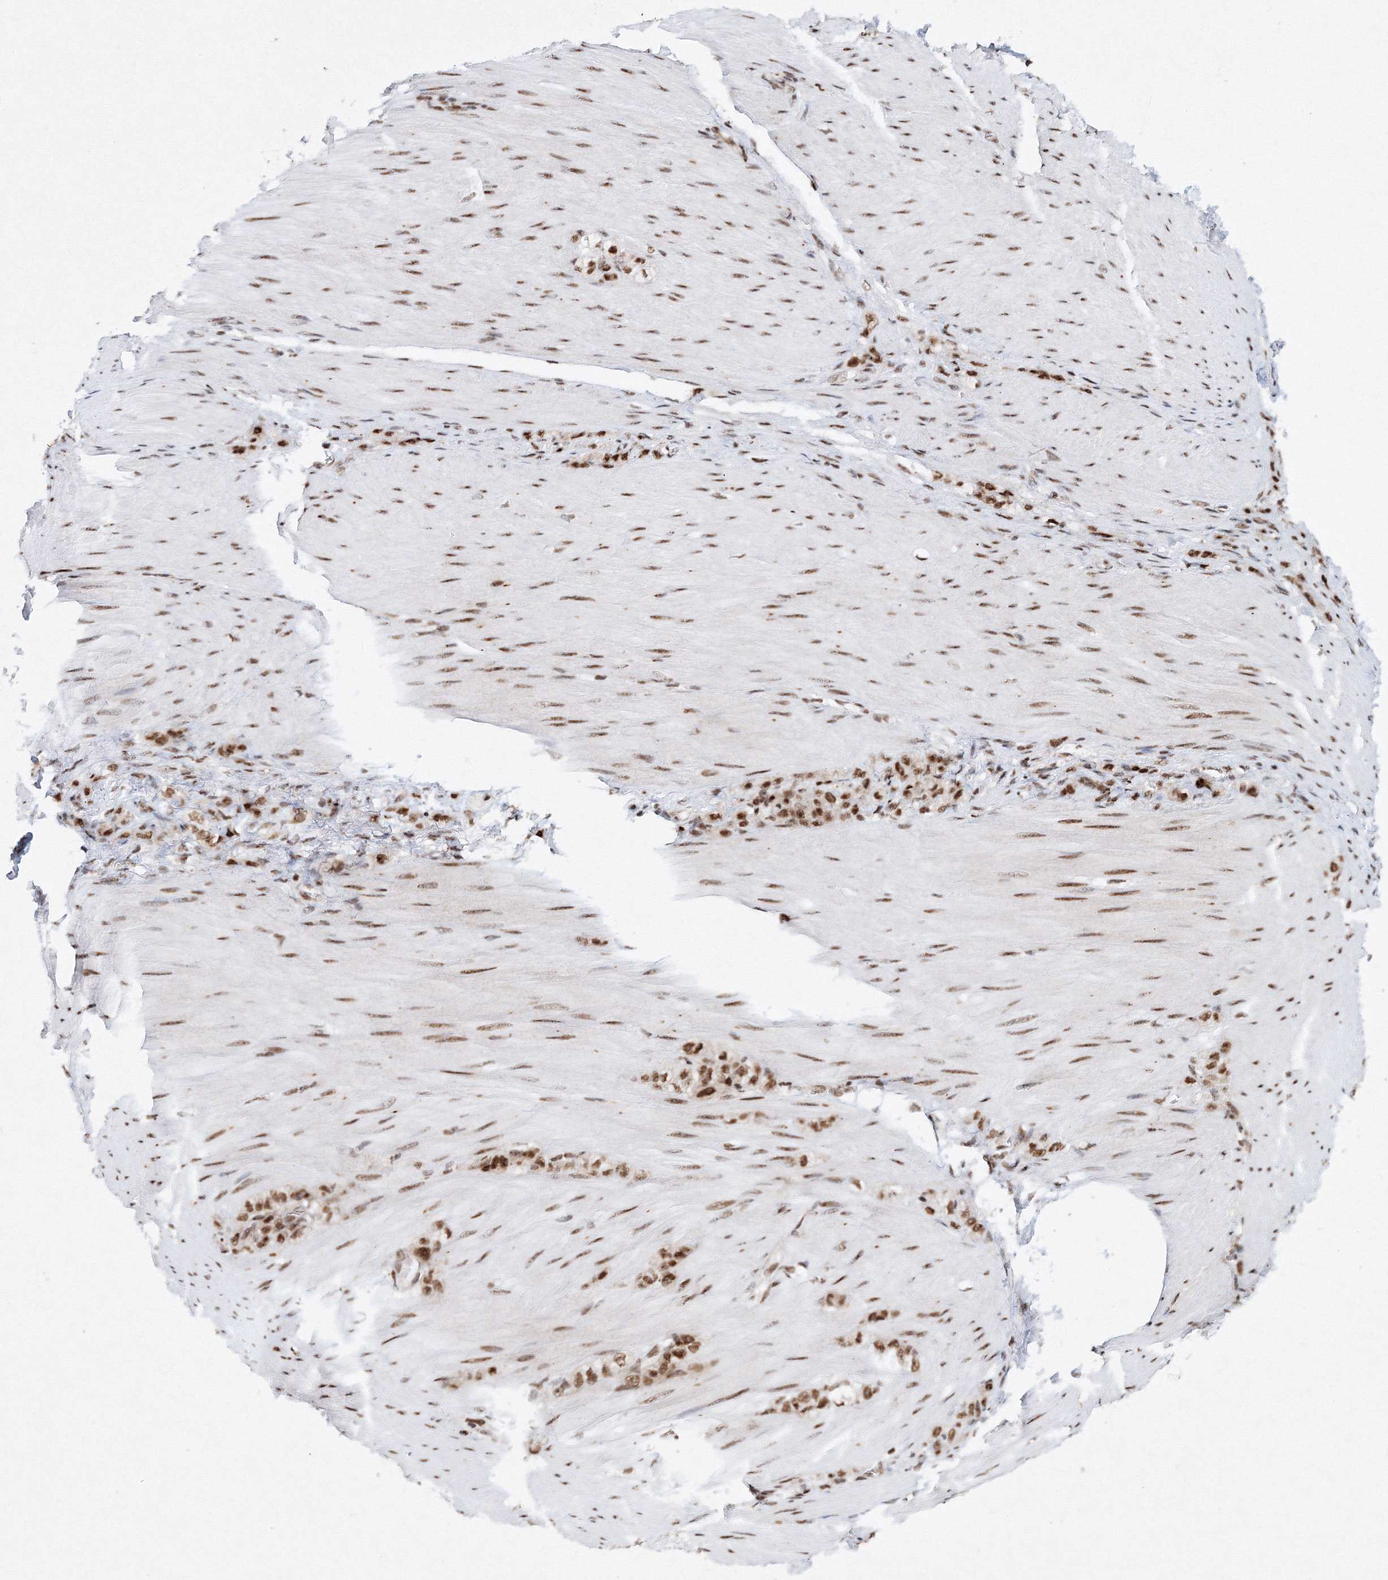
{"staining": {"intensity": "moderate", "quantity": ">75%", "location": "nuclear"}, "tissue": "stomach cancer", "cell_type": "Tumor cells", "image_type": "cancer", "snomed": [{"axis": "morphology", "description": "Normal tissue, NOS"}, {"axis": "morphology", "description": "Adenocarcinoma, NOS"}, {"axis": "topography", "description": "Stomach"}], "caption": "Stomach cancer (adenocarcinoma) stained for a protein reveals moderate nuclear positivity in tumor cells. Nuclei are stained in blue.", "gene": "SNRPC", "patient": {"sex": "male", "age": 82}}